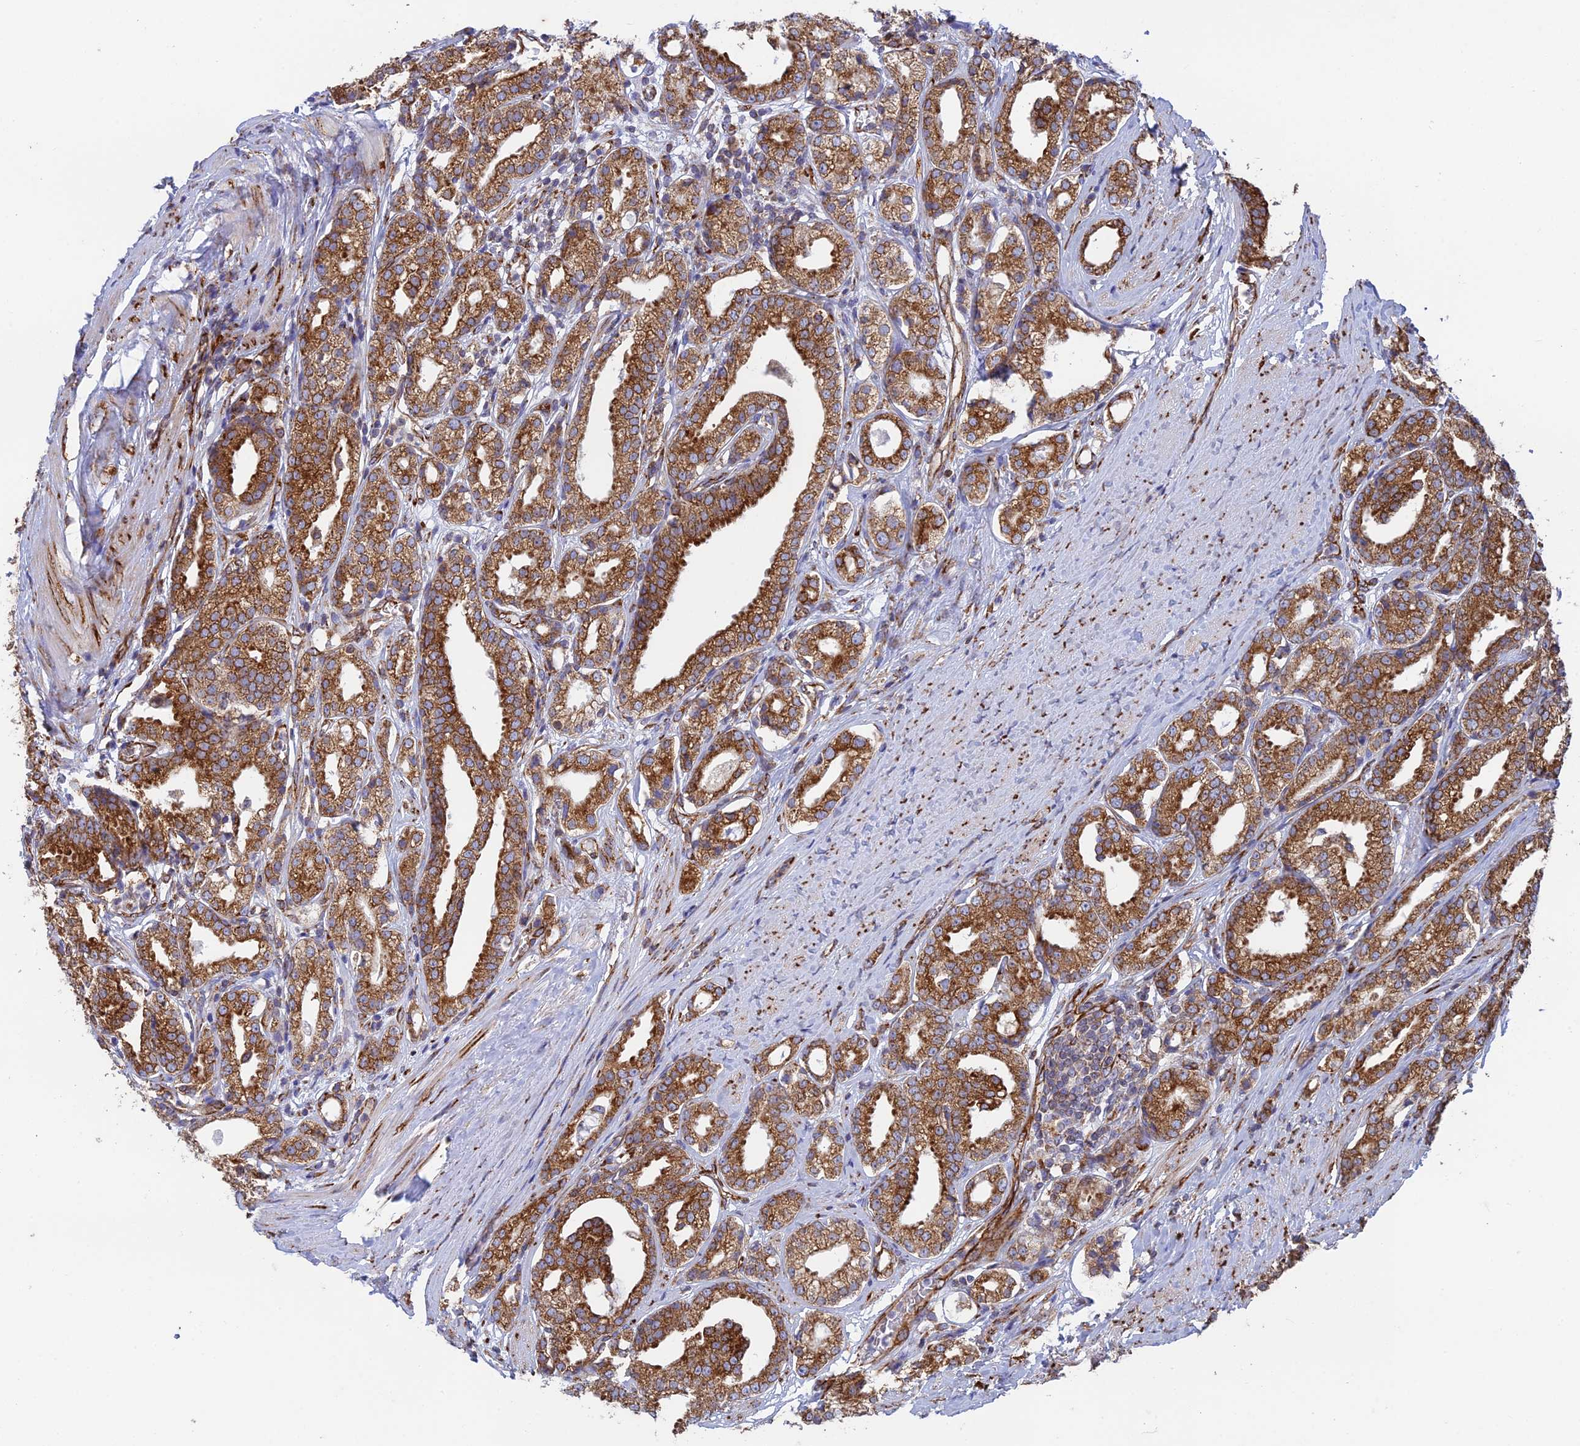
{"staining": {"intensity": "strong", "quantity": ">75%", "location": "cytoplasmic/membranous"}, "tissue": "prostate cancer", "cell_type": "Tumor cells", "image_type": "cancer", "snomed": [{"axis": "morphology", "description": "Adenocarcinoma, High grade"}, {"axis": "topography", "description": "Prostate"}], "caption": "Immunohistochemical staining of human adenocarcinoma (high-grade) (prostate) reveals high levels of strong cytoplasmic/membranous protein expression in approximately >75% of tumor cells.", "gene": "CCDC69", "patient": {"sex": "male", "age": 69}}